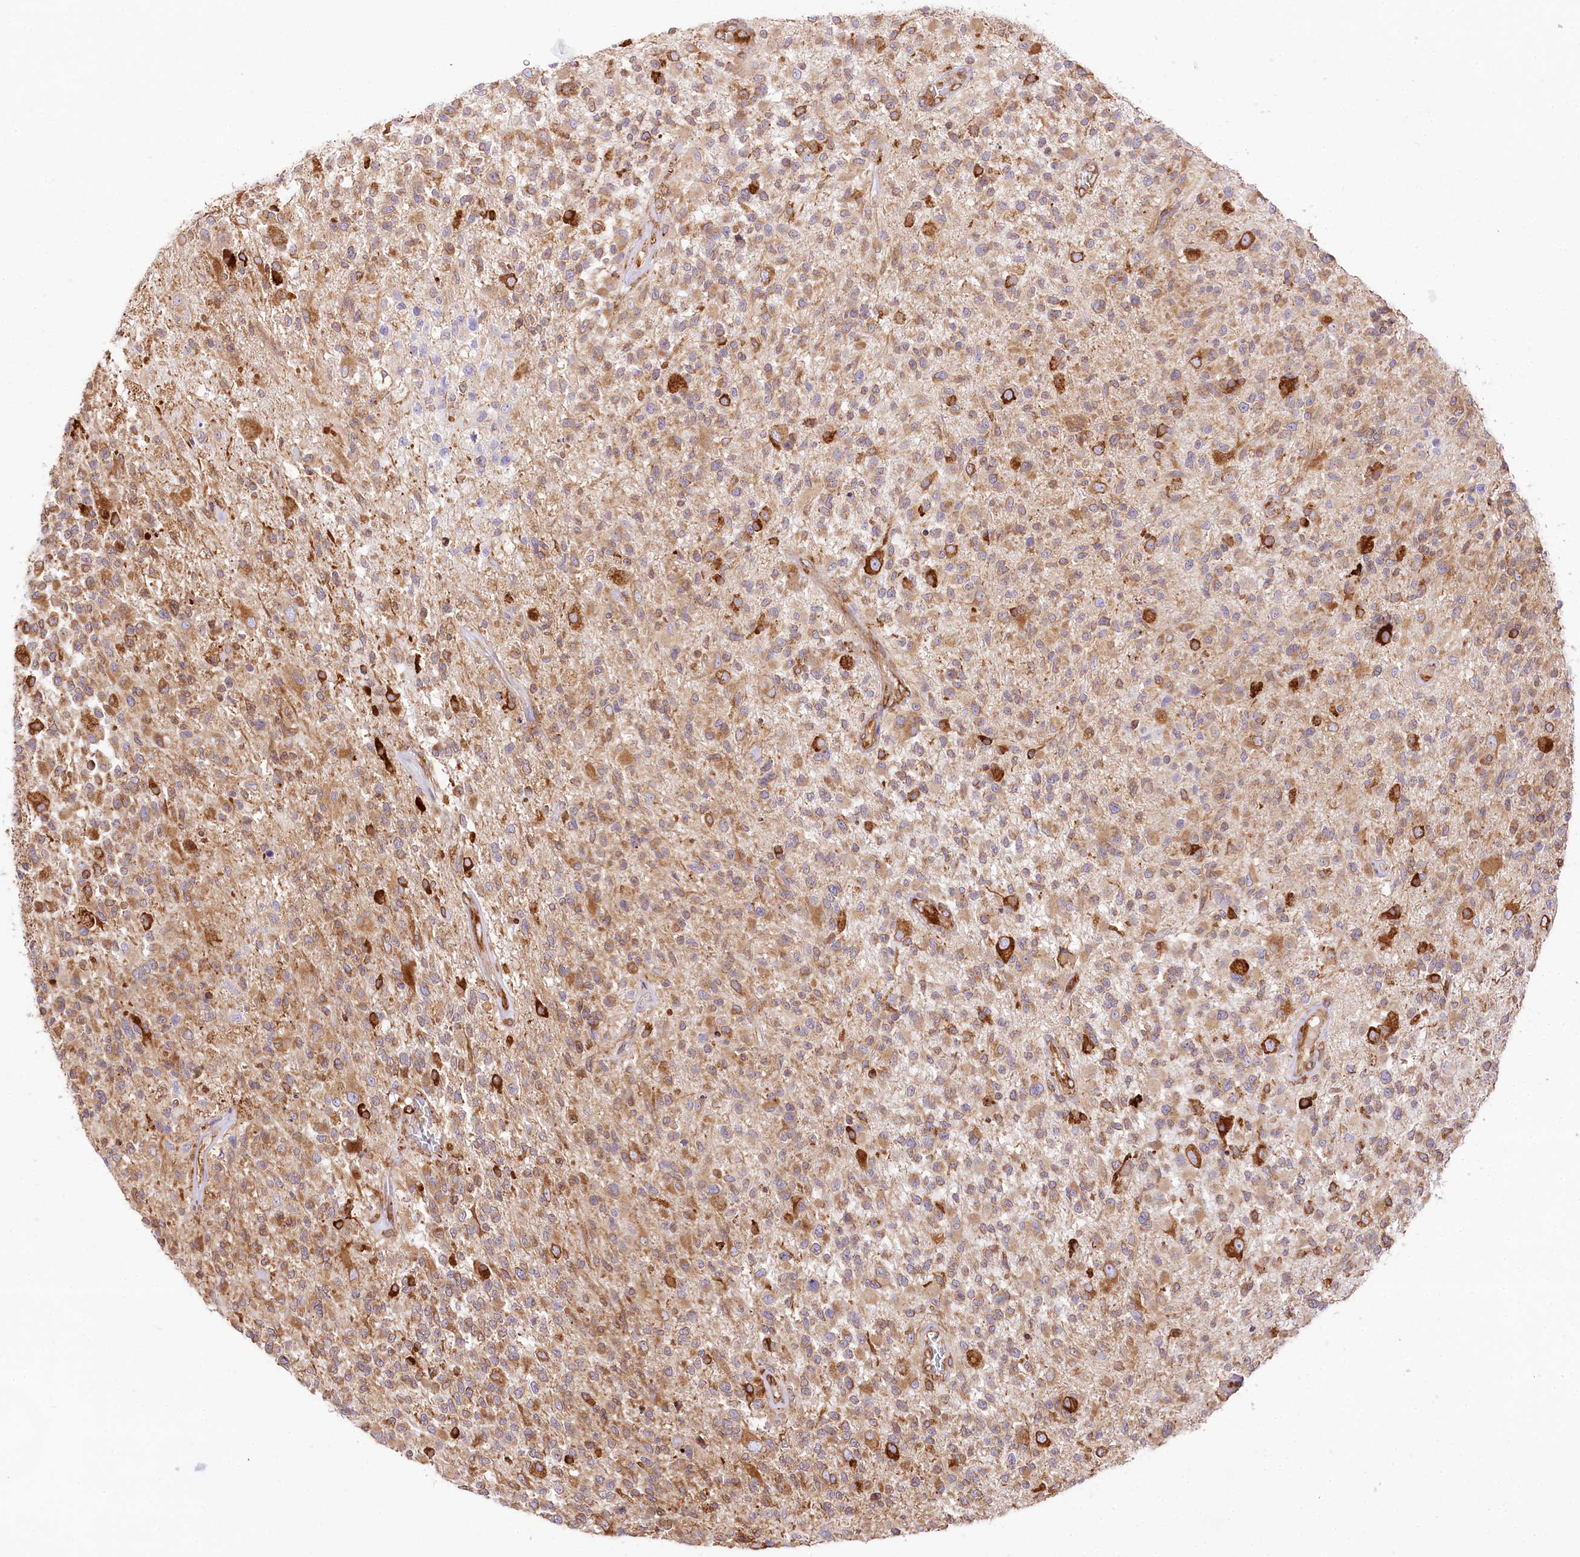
{"staining": {"intensity": "moderate", "quantity": "25%-75%", "location": "cytoplasmic/membranous"}, "tissue": "glioma", "cell_type": "Tumor cells", "image_type": "cancer", "snomed": [{"axis": "morphology", "description": "Glioma, malignant, High grade"}, {"axis": "morphology", "description": "Glioblastoma, NOS"}, {"axis": "topography", "description": "Brain"}], "caption": "About 25%-75% of tumor cells in human glioma show moderate cytoplasmic/membranous protein staining as visualized by brown immunohistochemical staining.", "gene": "CNPY2", "patient": {"sex": "male", "age": 60}}